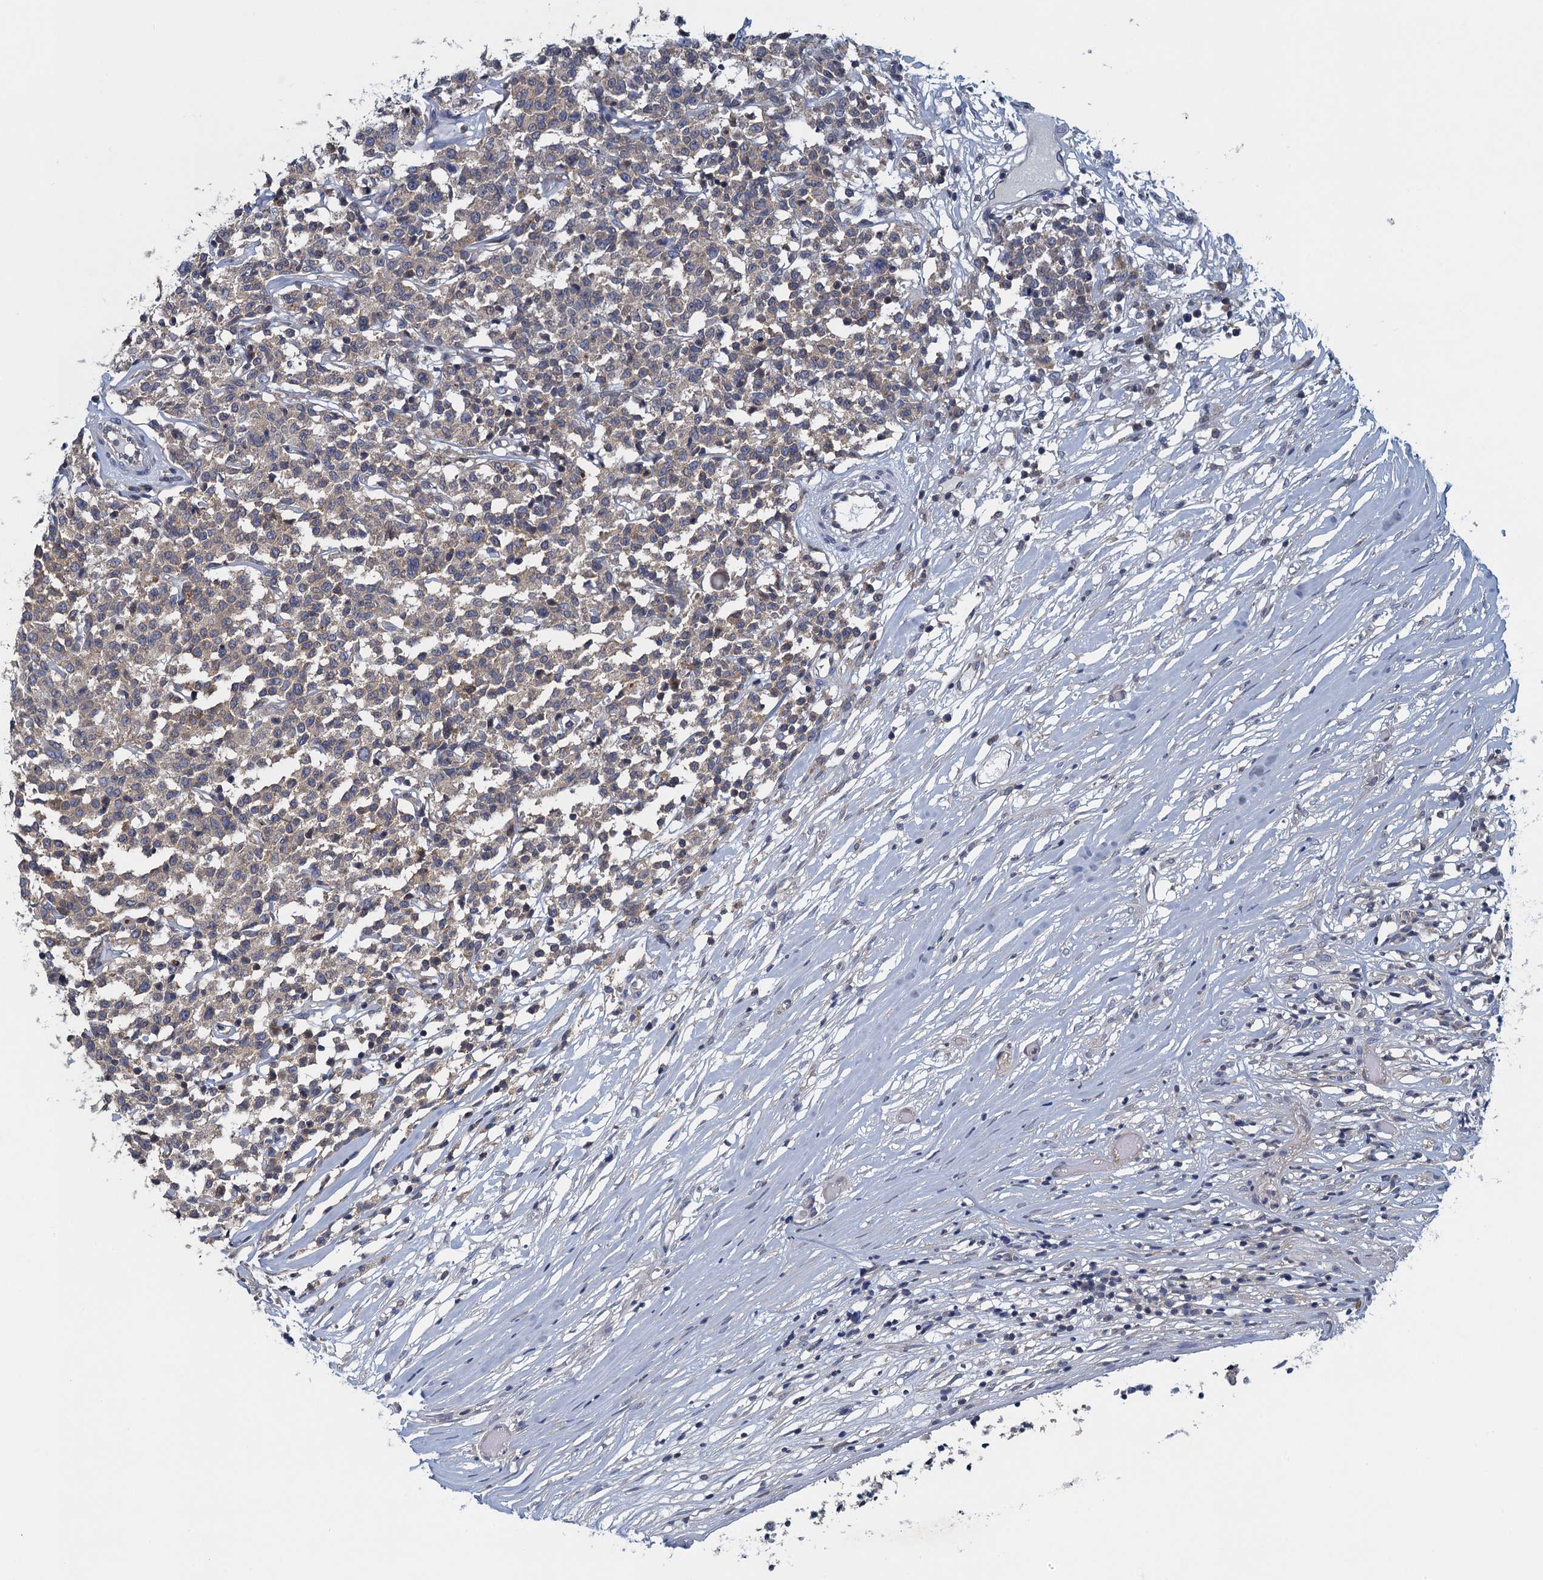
{"staining": {"intensity": "weak", "quantity": "<25%", "location": "cytoplasmic/membranous"}, "tissue": "lymphoma", "cell_type": "Tumor cells", "image_type": "cancer", "snomed": [{"axis": "morphology", "description": "Malignant lymphoma, non-Hodgkin's type, Low grade"}, {"axis": "topography", "description": "Small intestine"}], "caption": "Tumor cells show no significant expression in low-grade malignant lymphoma, non-Hodgkin's type. (DAB immunohistochemistry, high magnification).", "gene": "NCKAP1L", "patient": {"sex": "female", "age": 59}}